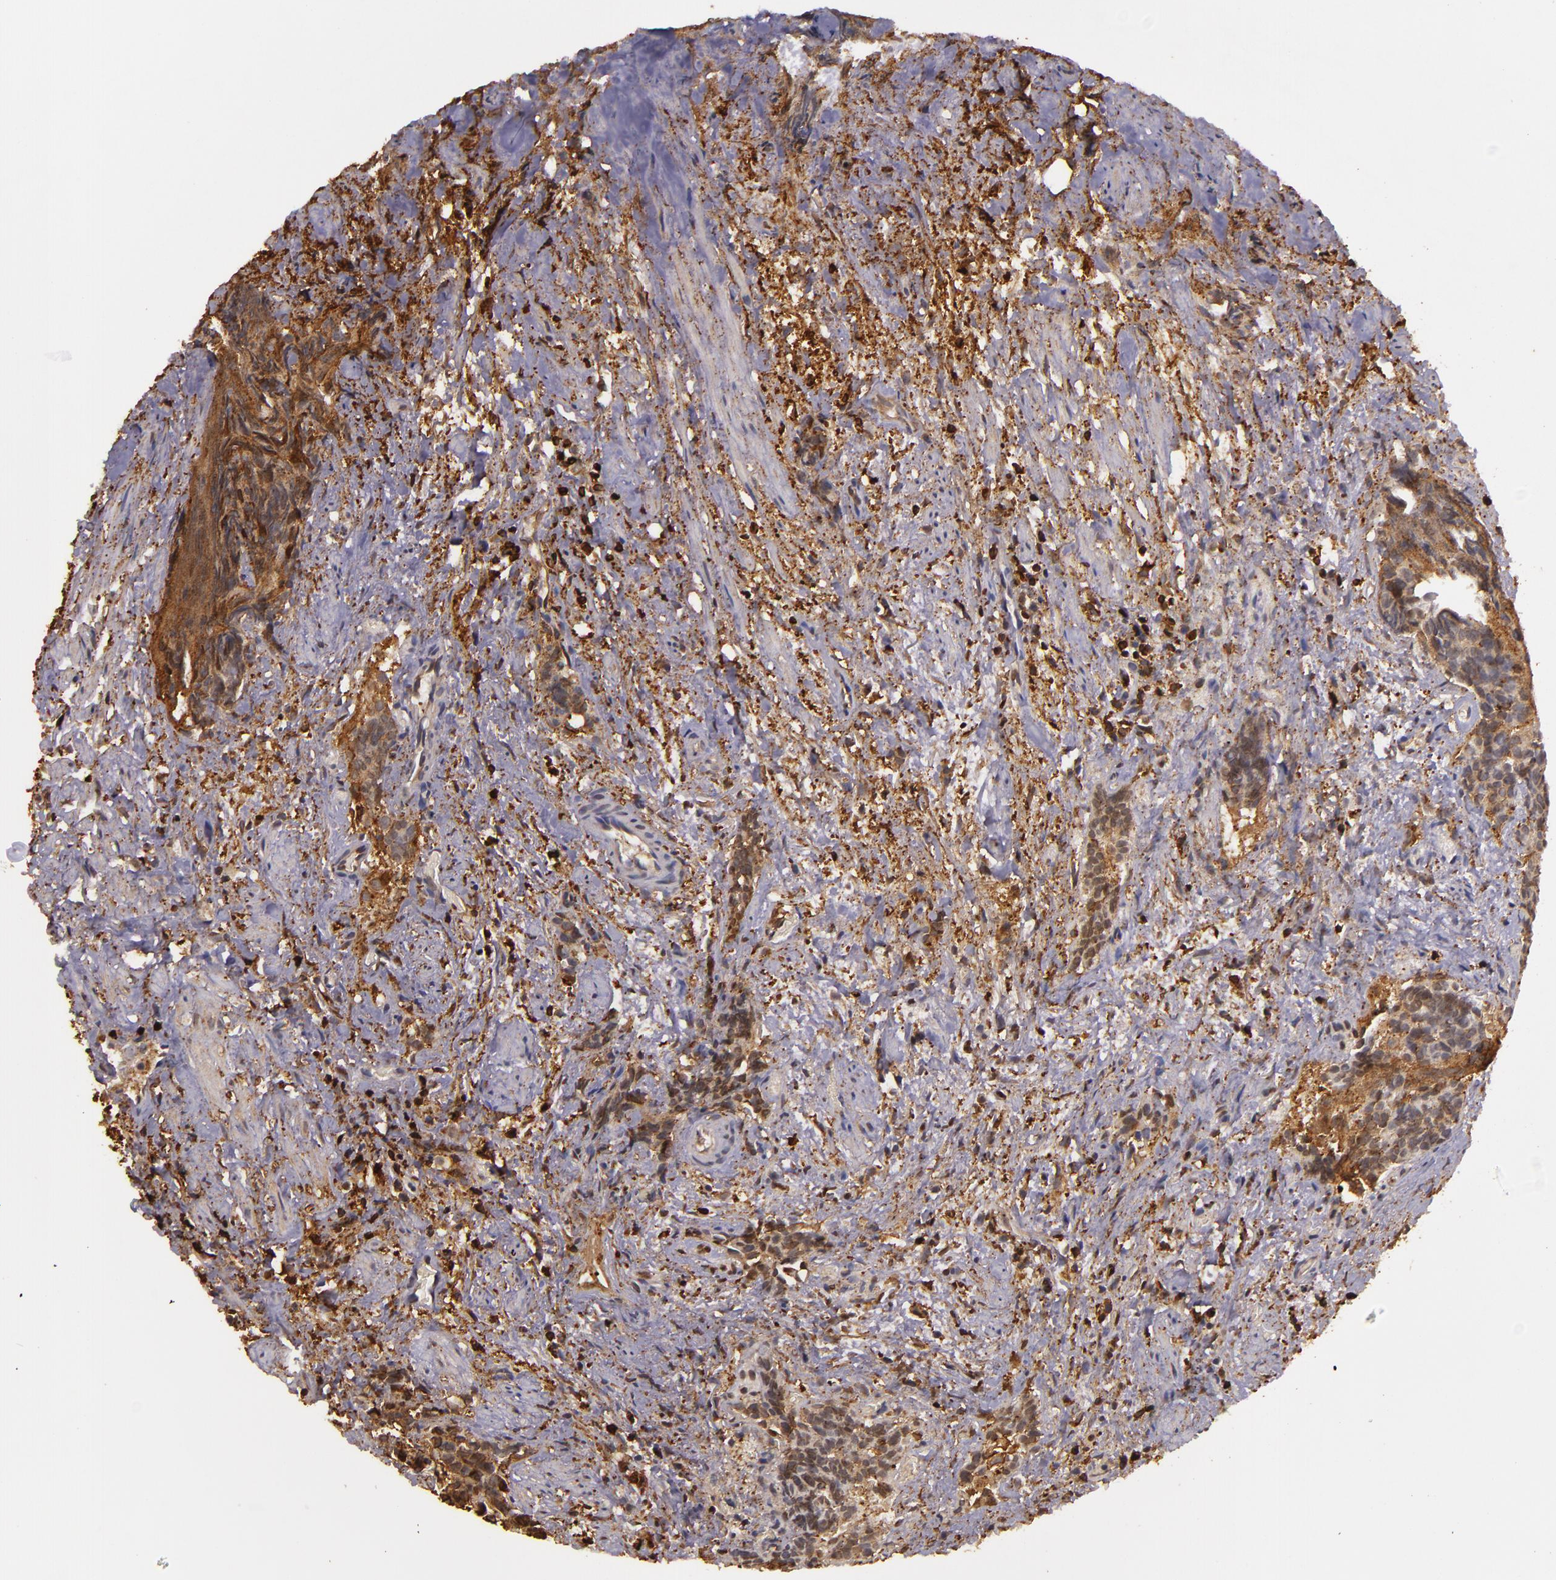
{"staining": {"intensity": "strong", "quantity": ">75%", "location": "cytoplasmic/membranous"}, "tissue": "urothelial cancer", "cell_type": "Tumor cells", "image_type": "cancer", "snomed": [{"axis": "morphology", "description": "Urothelial carcinoma, High grade"}, {"axis": "topography", "description": "Urinary bladder"}], "caption": "Strong cytoplasmic/membranous protein expression is present in approximately >75% of tumor cells in urothelial carcinoma (high-grade).", "gene": "SLC9A3R1", "patient": {"sex": "female", "age": 78}}